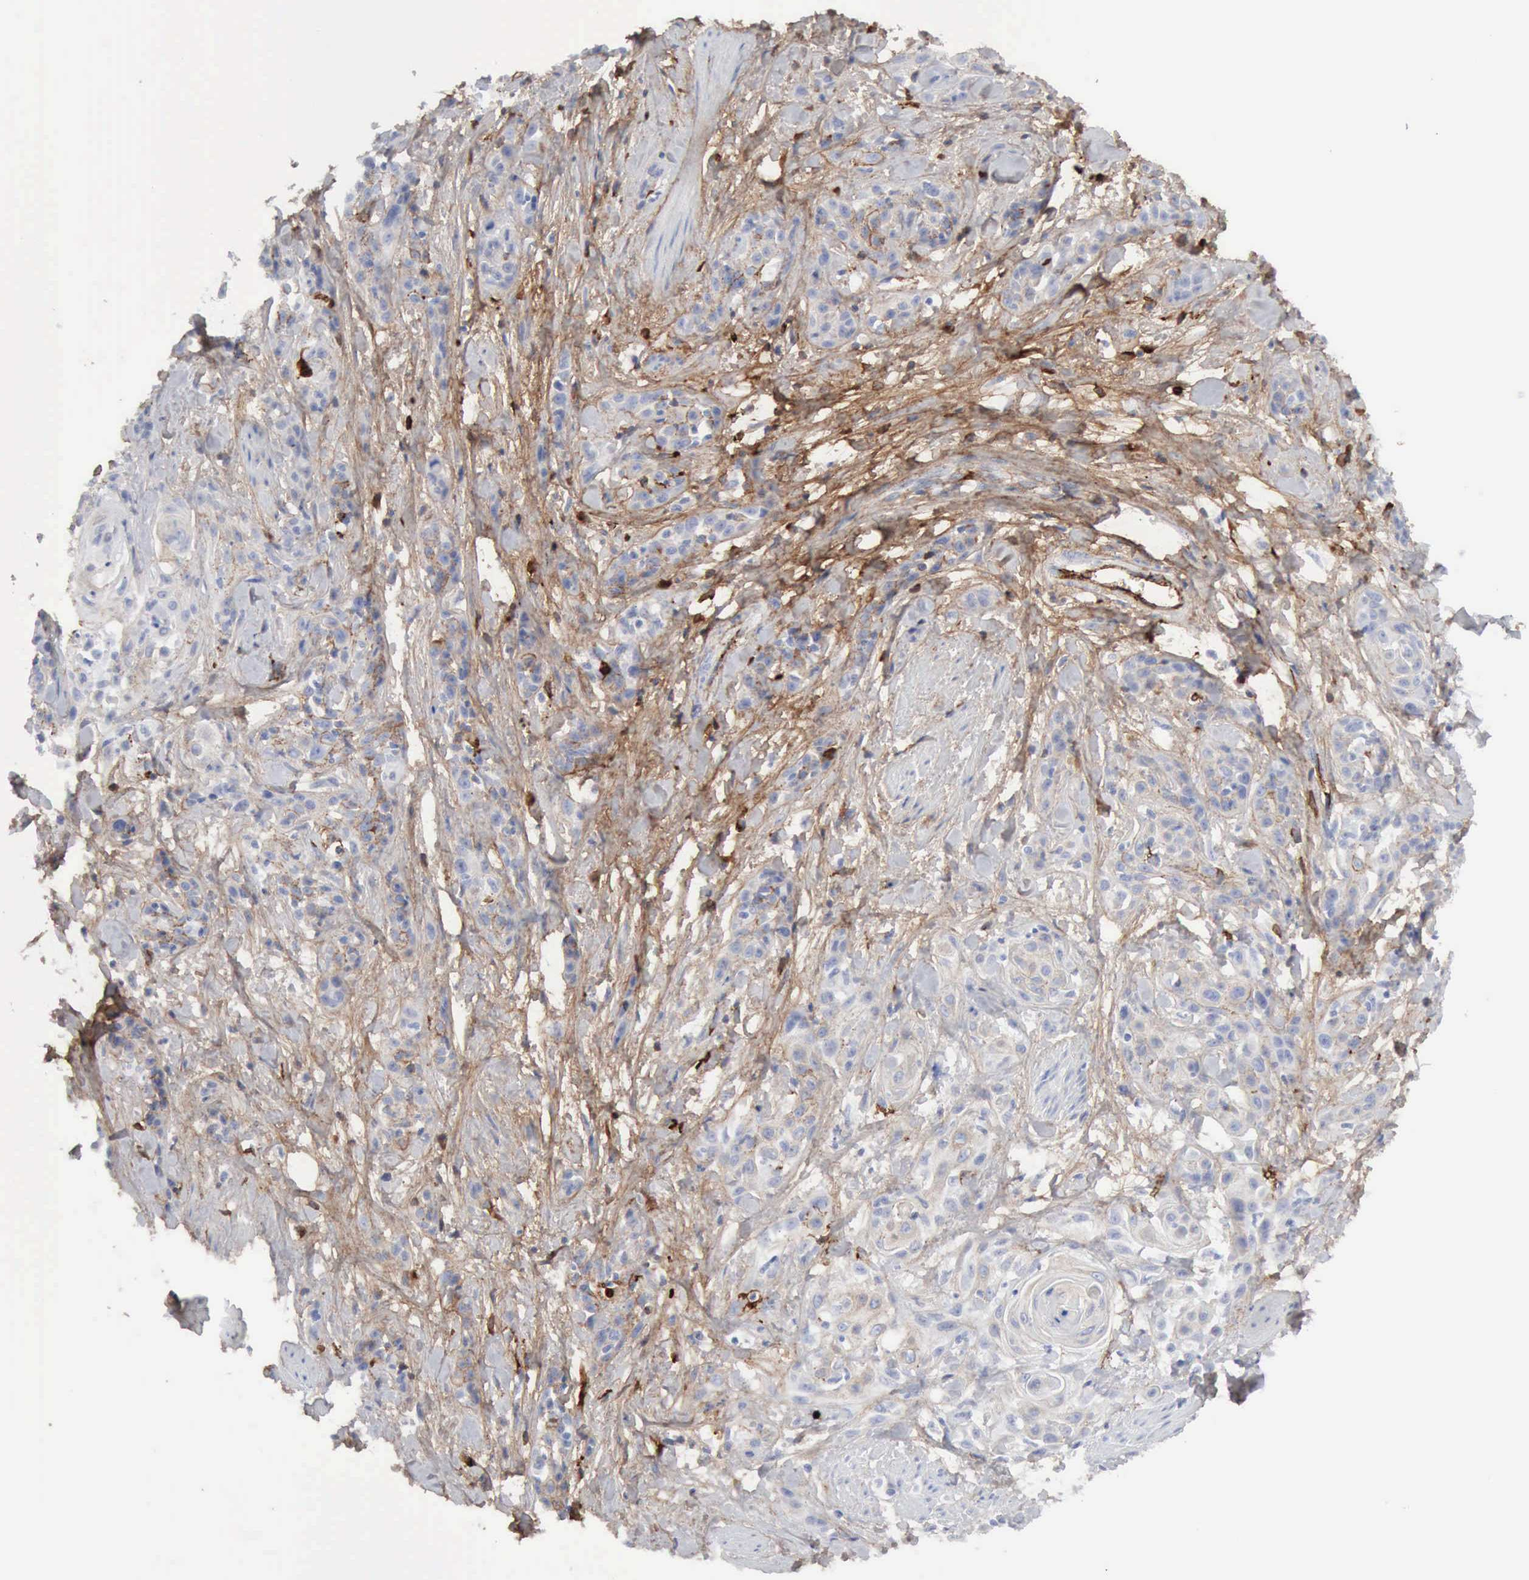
{"staining": {"intensity": "negative", "quantity": "none", "location": "none"}, "tissue": "skin cancer", "cell_type": "Tumor cells", "image_type": "cancer", "snomed": [{"axis": "morphology", "description": "Squamous cell carcinoma, NOS"}, {"axis": "topography", "description": "Skin"}, {"axis": "topography", "description": "Anal"}], "caption": "Immunohistochemistry (IHC) of human squamous cell carcinoma (skin) demonstrates no expression in tumor cells. Brightfield microscopy of immunohistochemistry stained with DAB (brown) and hematoxylin (blue), captured at high magnification.", "gene": "C4BPA", "patient": {"sex": "male", "age": 64}}